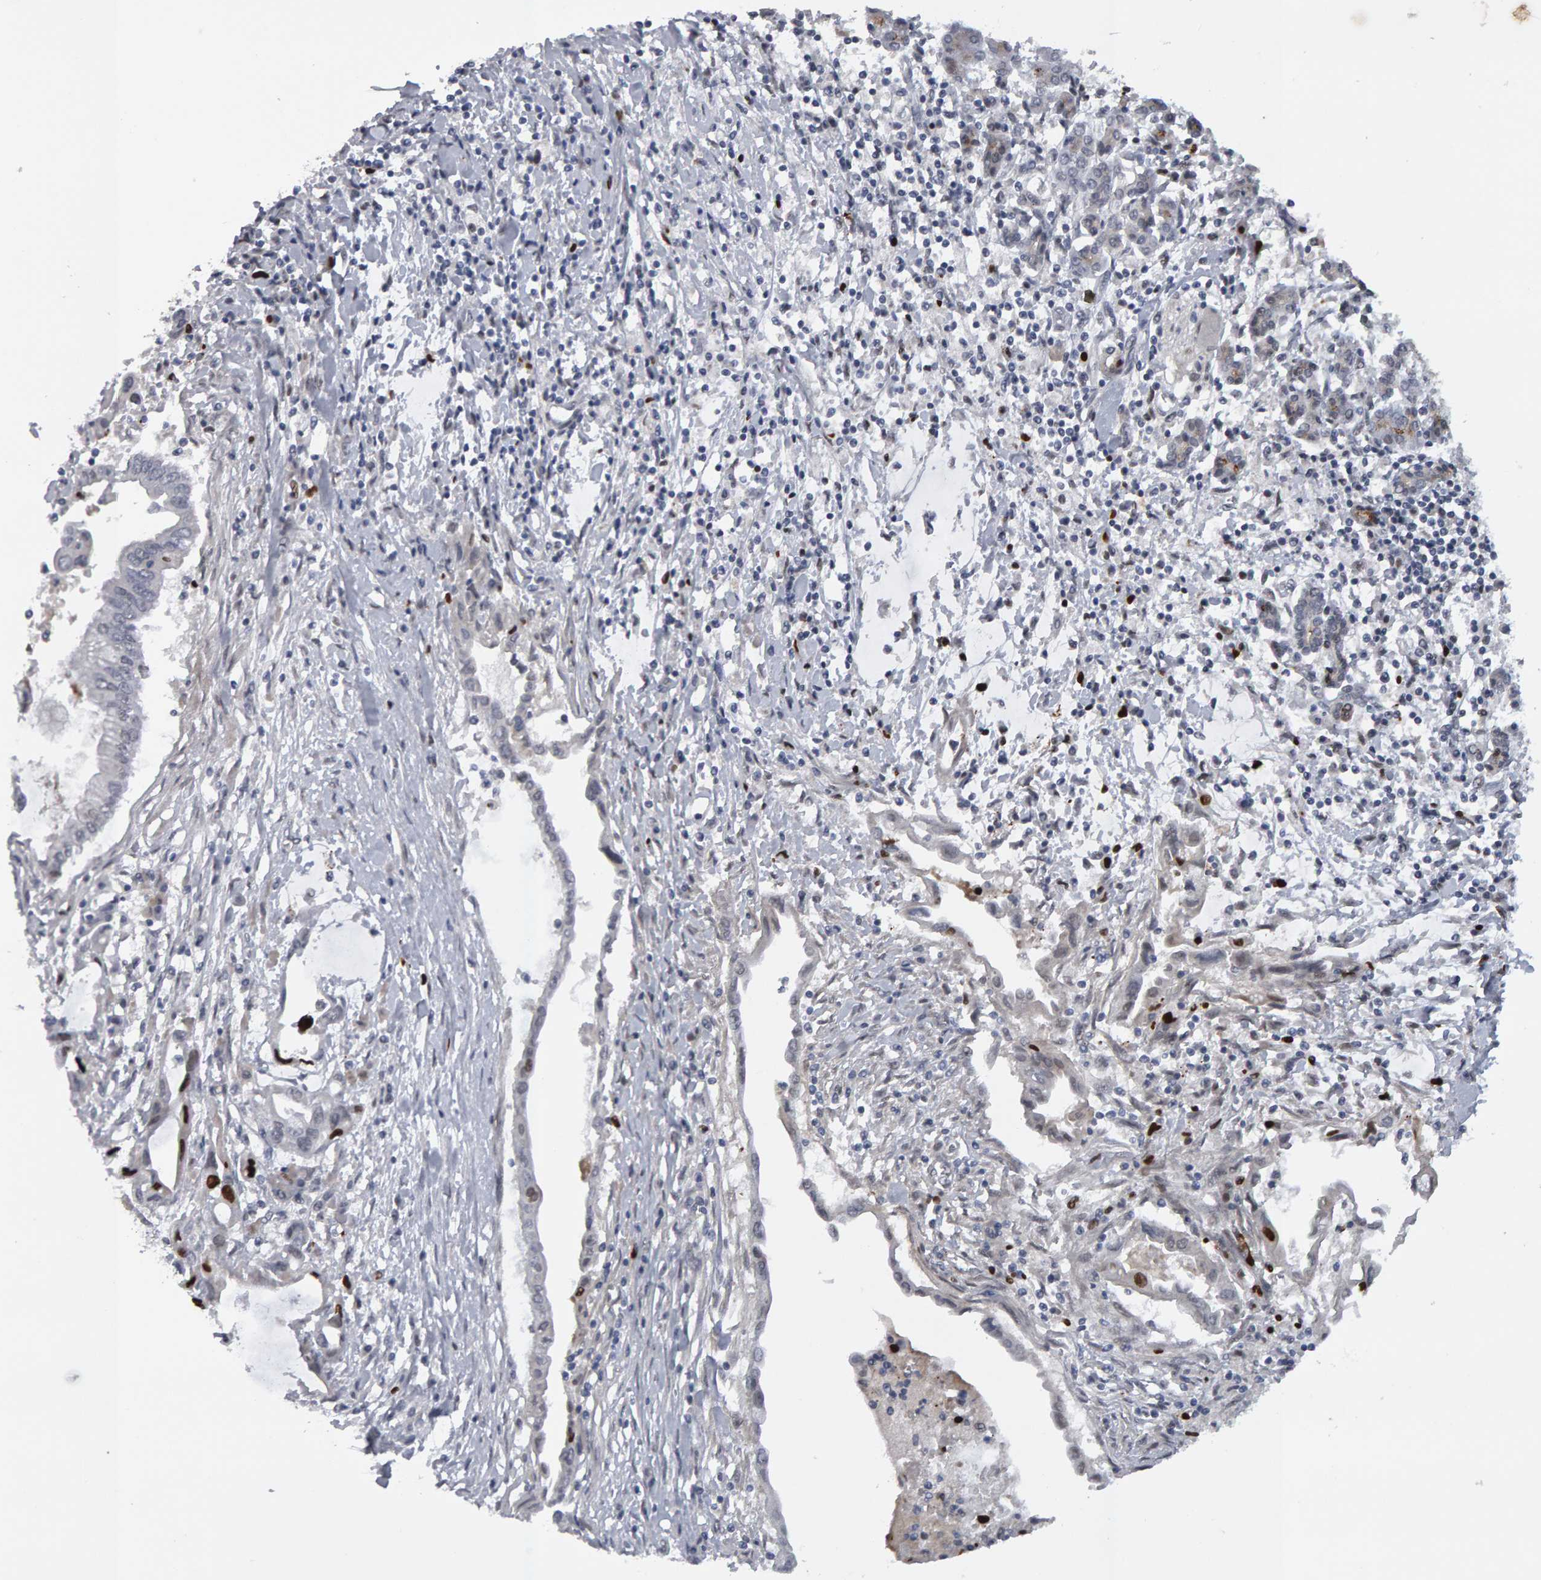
{"staining": {"intensity": "negative", "quantity": "none", "location": "none"}, "tissue": "pancreatic cancer", "cell_type": "Tumor cells", "image_type": "cancer", "snomed": [{"axis": "morphology", "description": "Adenocarcinoma, NOS"}, {"axis": "topography", "description": "Pancreas"}], "caption": "High power microscopy histopathology image of an IHC photomicrograph of pancreatic adenocarcinoma, revealing no significant staining in tumor cells.", "gene": "IPO8", "patient": {"sex": "female", "age": 57}}